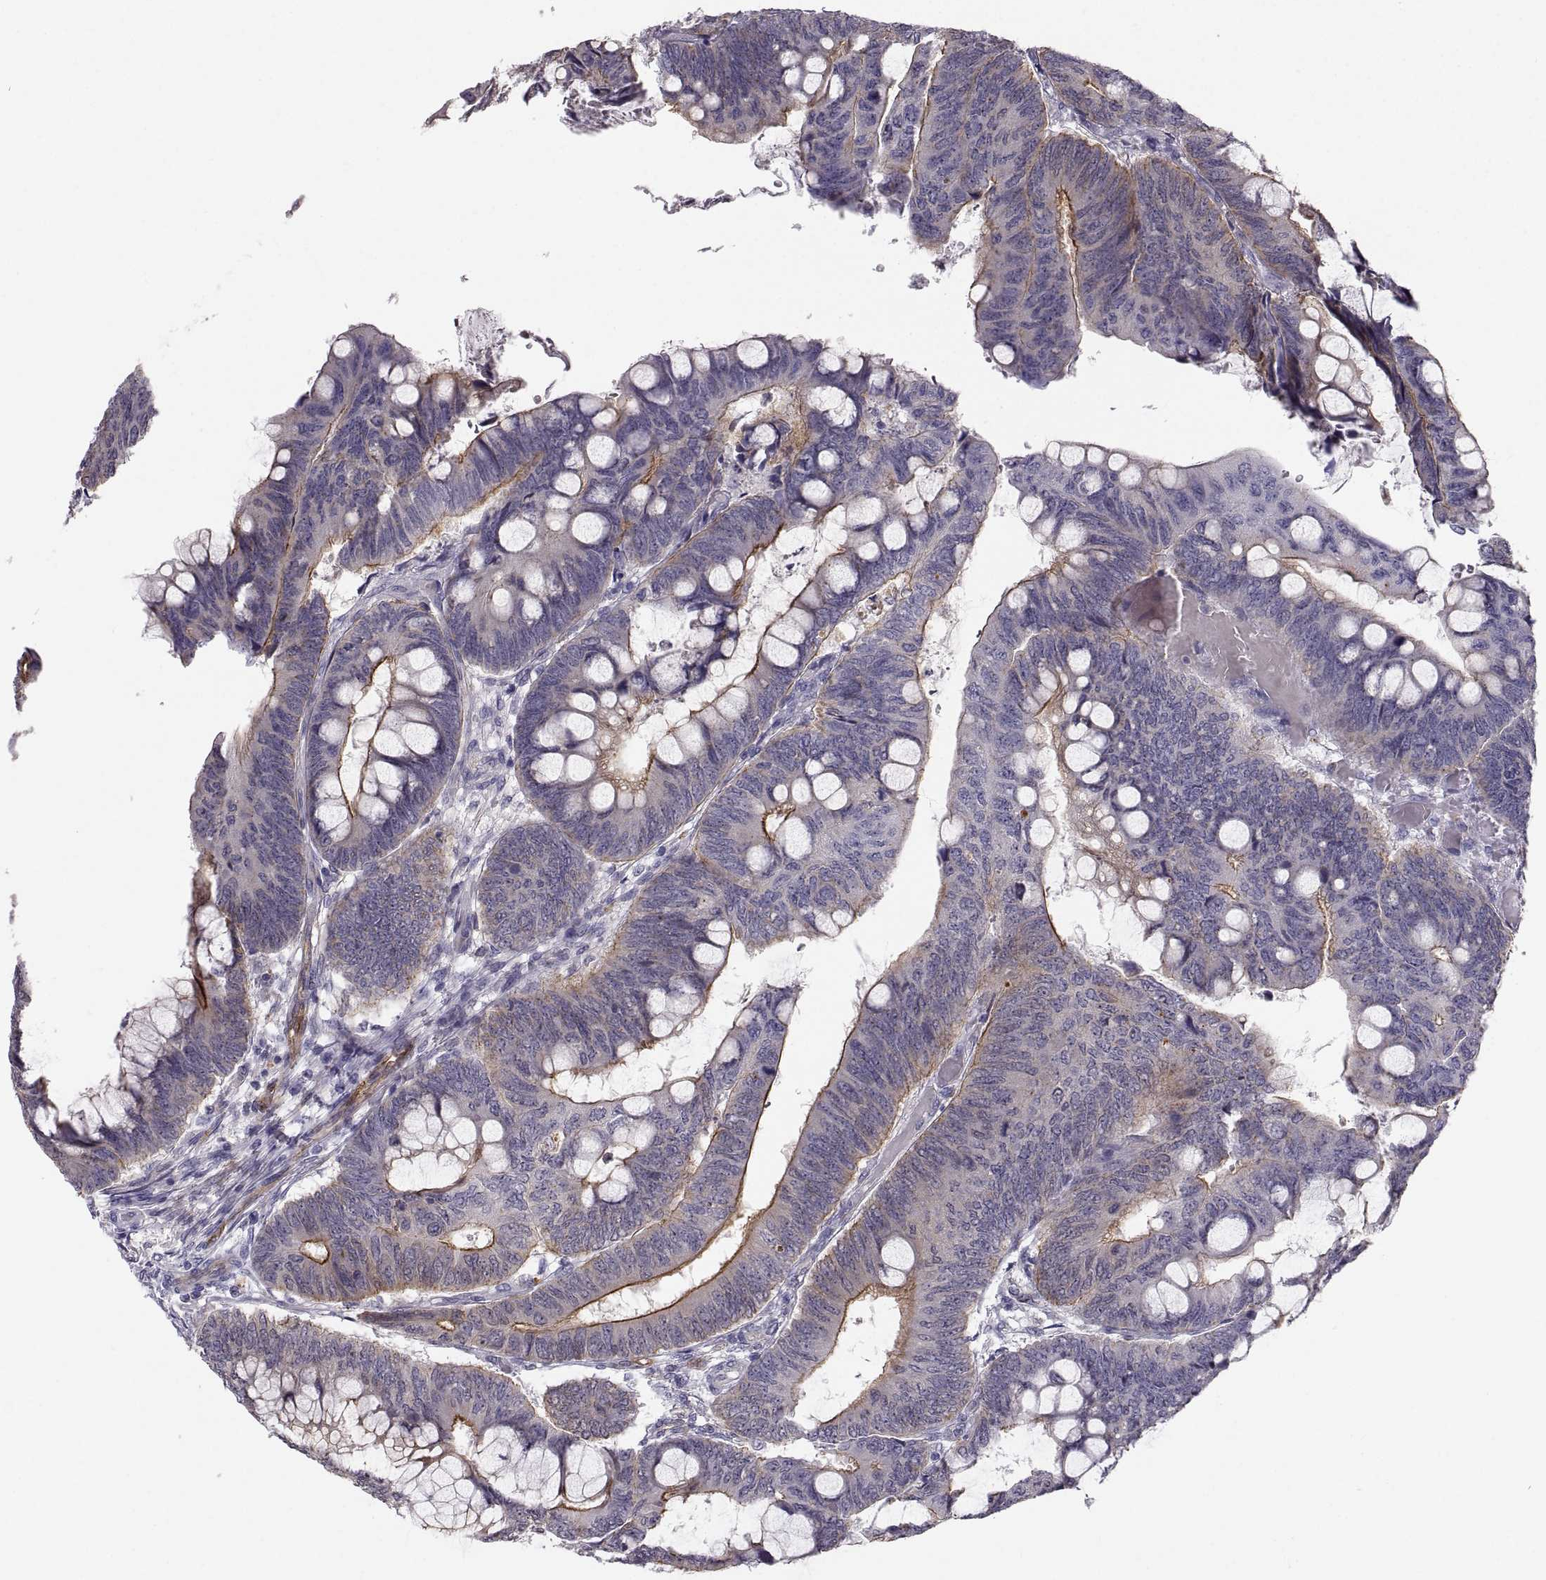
{"staining": {"intensity": "moderate", "quantity": "25%-75%", "location": "cytoplasmic/membranous"}, "tissue": "colorectal cancer", "cell_type": "Tumor cells", "image_type": "cancer", "snomed": [{"axis": "morphology", "description": "Normal tissue, NOS"}, {"axis": "morphology", "description": "Adenocarcinoma, NOS"}, {"axis": "topography", "description": "Rectum"}], "caption": "Adenocarcinoma (colorectal) stained for a protein reveals moderate cytoplasmic/membranous positivity in tumor cells. (Stains: DAB (3,3'-diaminobenzidine) in brown, nuclei in blue, Microscopy: brightfield microscopy at high magnification).", "gene": "PGM5", "patient": {"sex": "male", "age": 92}}